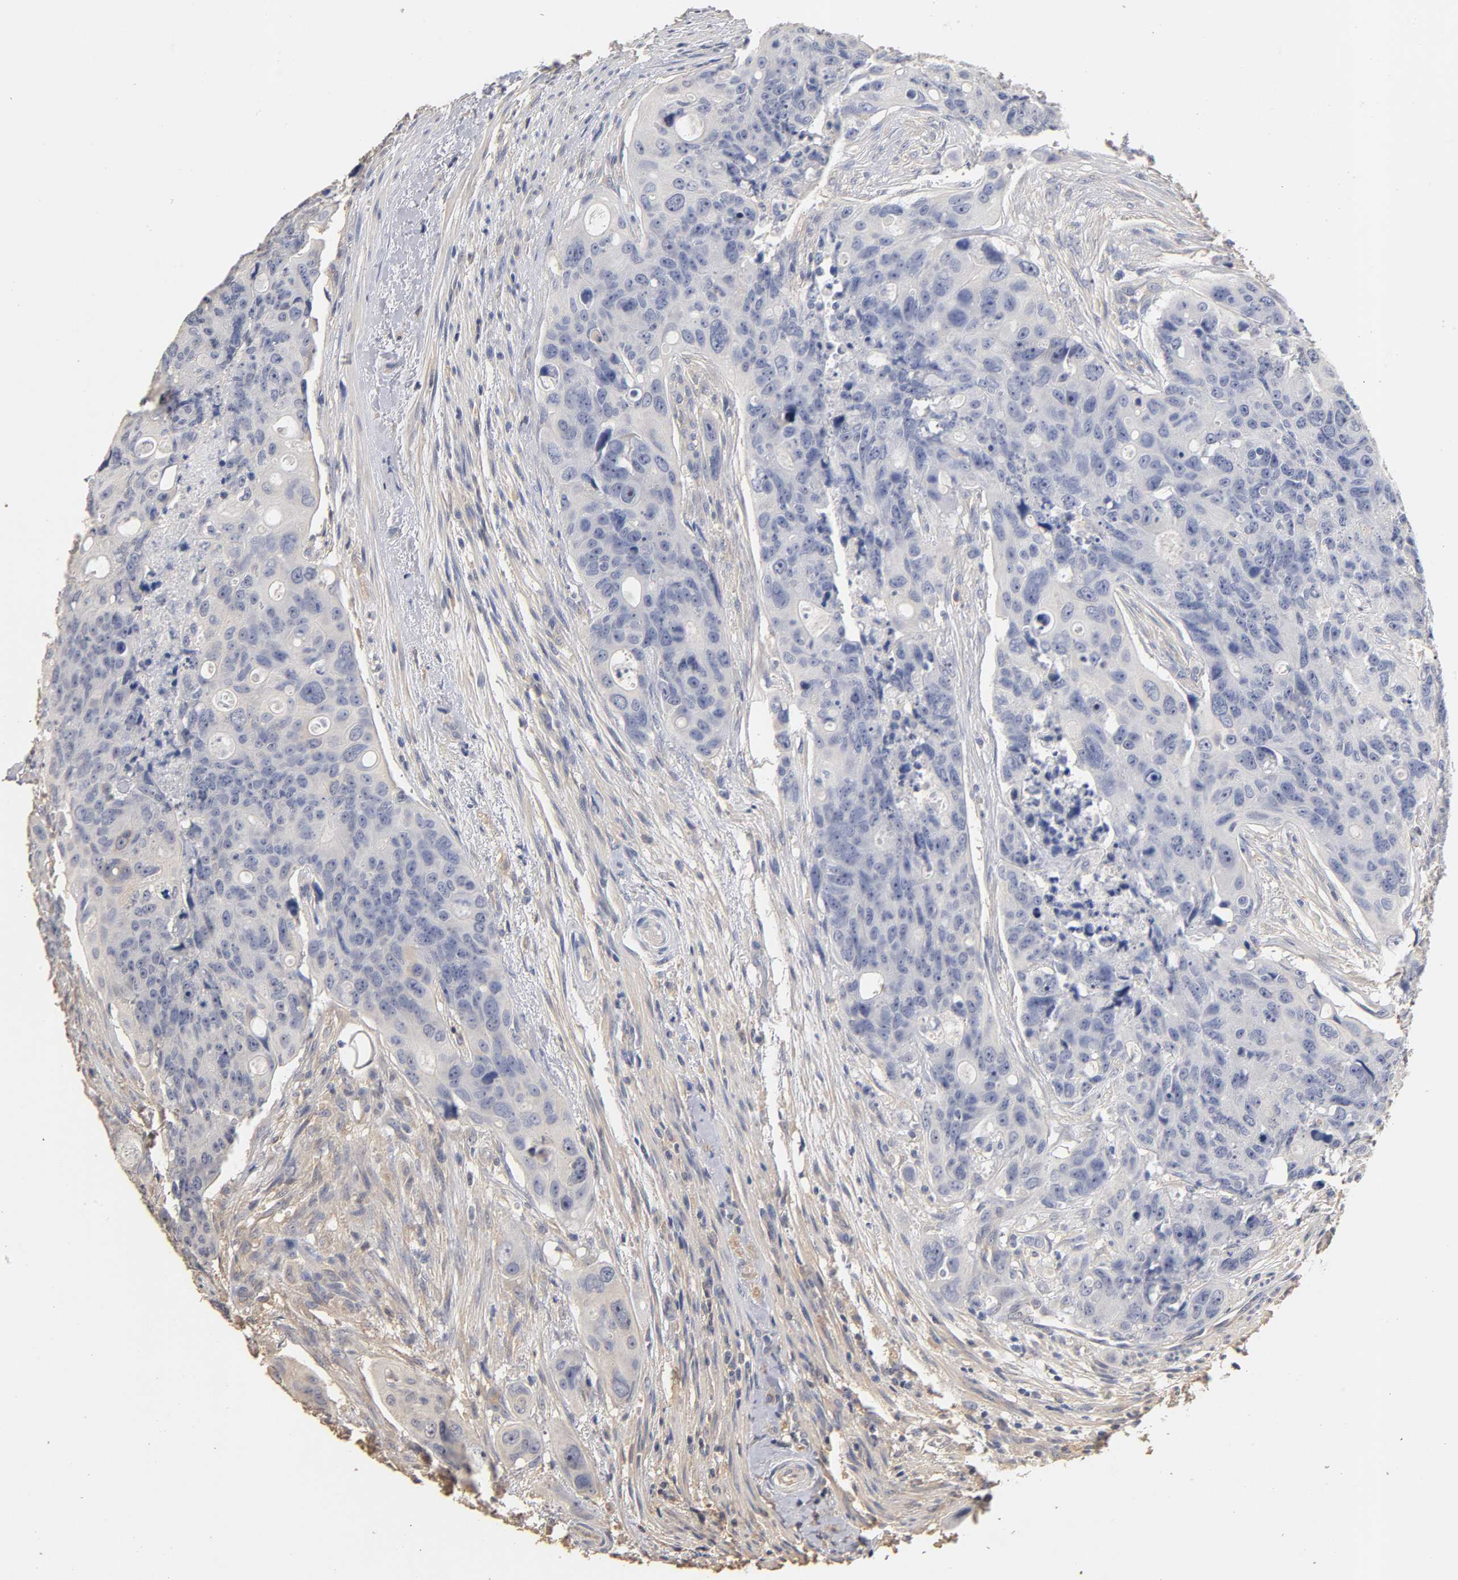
{"staining": {"intensity": "negative", "quantity": "none", "location": "none"}, "tissue": "colorectal cancer", "cell_type": "Tumor cells", "image_type": "cancer", "snomed": [{"axis": "morphology", "description": "Adenocarcinoma, NOS"}, {"axis": "topography", "description": "Colon"}], "caption": "IHC micrograph of neoplastic tissue: human colorectal cancer (adenocarcinoma) stained with DAB reveals no significant protein positivity in tumor cells.", "gene": "VSIG4", "patient": {"sex": "female", "age": 57}}